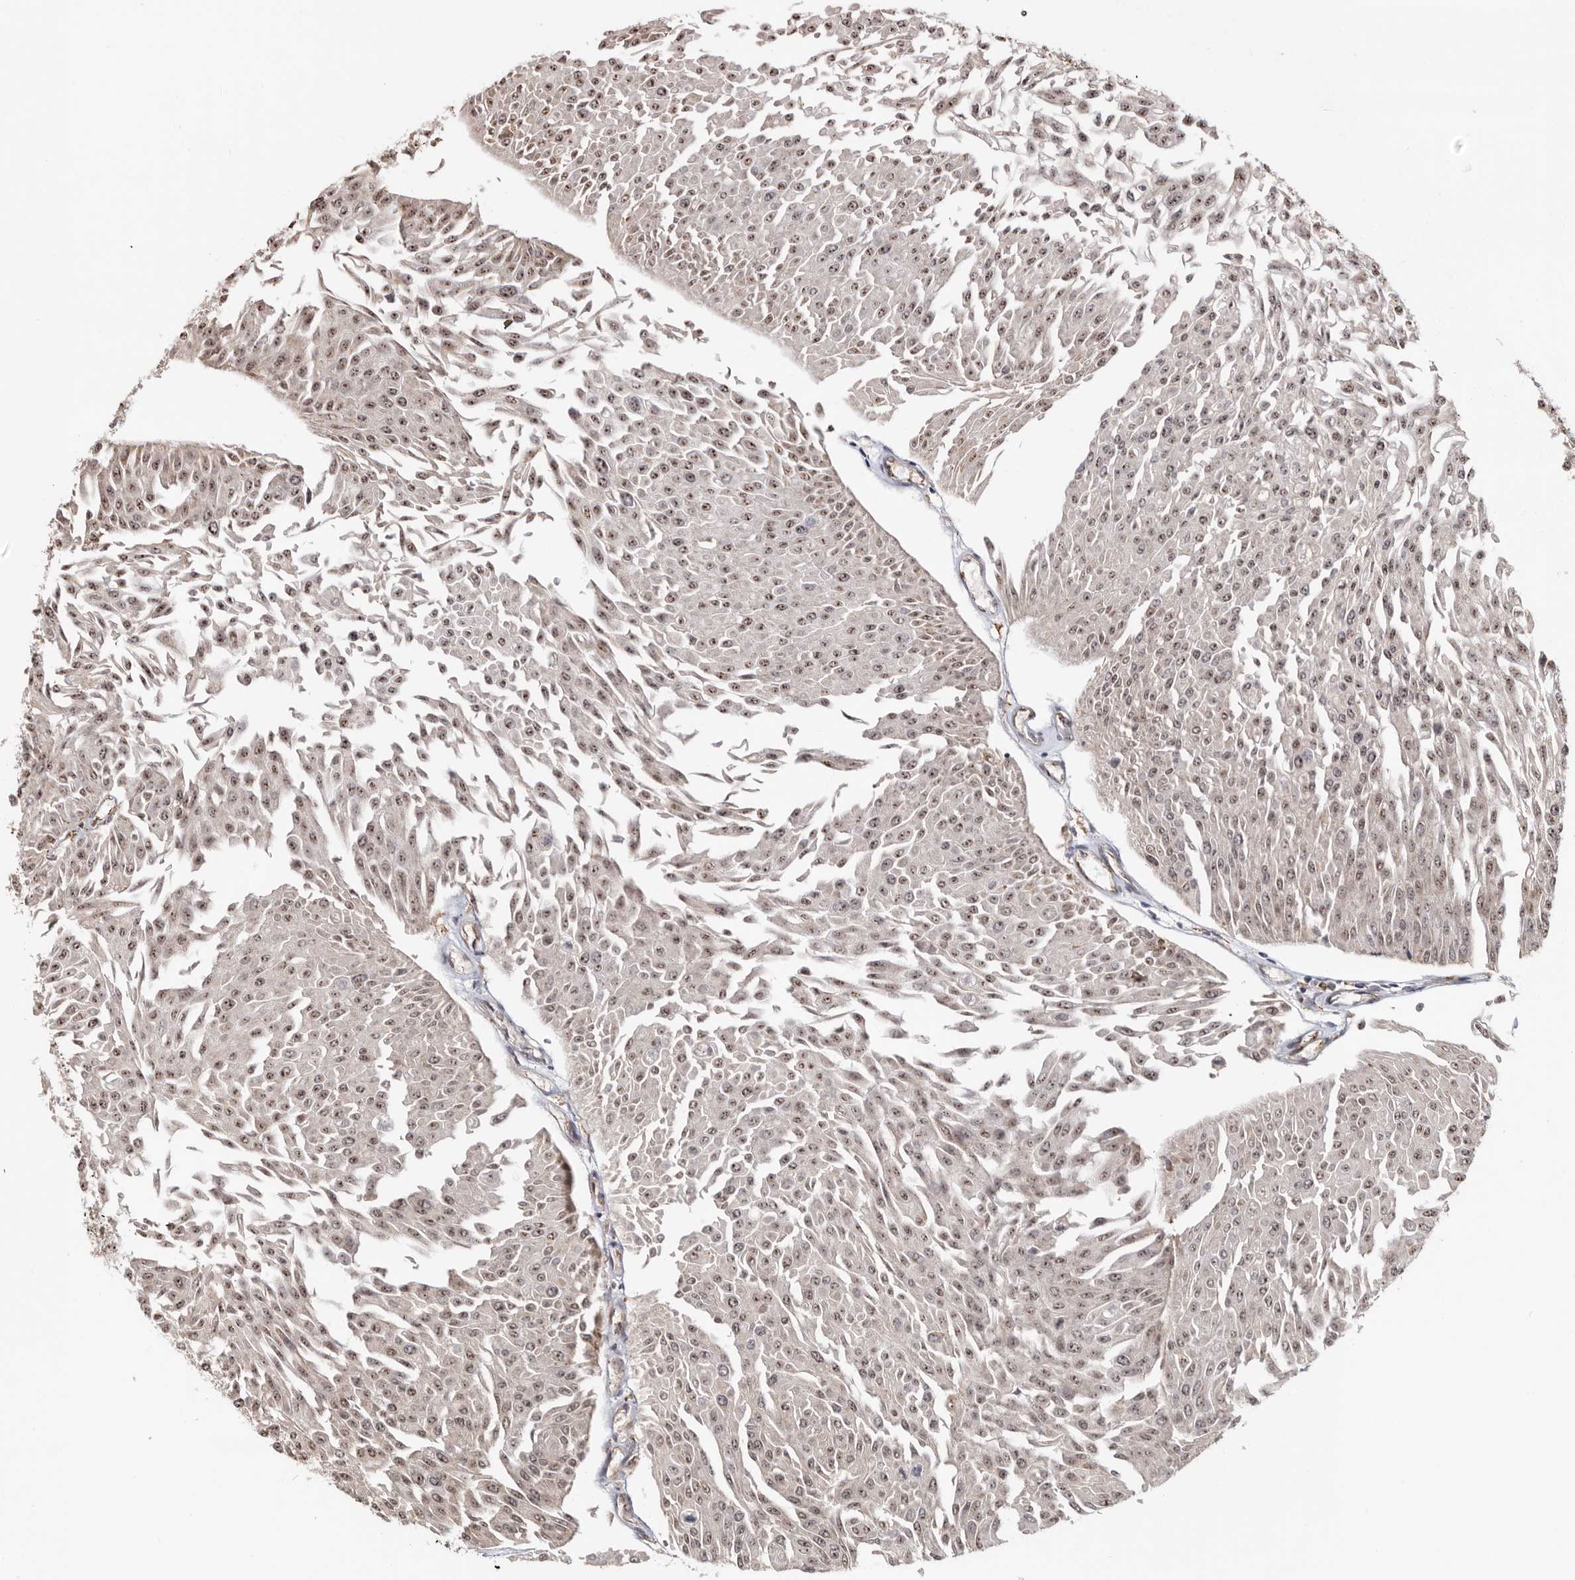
{"staining": {"intensity": "weak", "quantity": ">75%", "location": "nuclear"}, "tissue": "urothelial cancer", "cell_type": "Tumor cells", "image_type": "cancer", "snomed": [{"axis": "morphology", "description": "Urothelial carcinoma, Low grade"}, {"axis": "topography", "description": "Urinary bladder"}], "caption": "A brown stain shows weak nuclear positivity of a protein in human urothelial cancer tumor cells.", "gene": "ZNF83", "patient": {"sex": "male", "age": 67}}